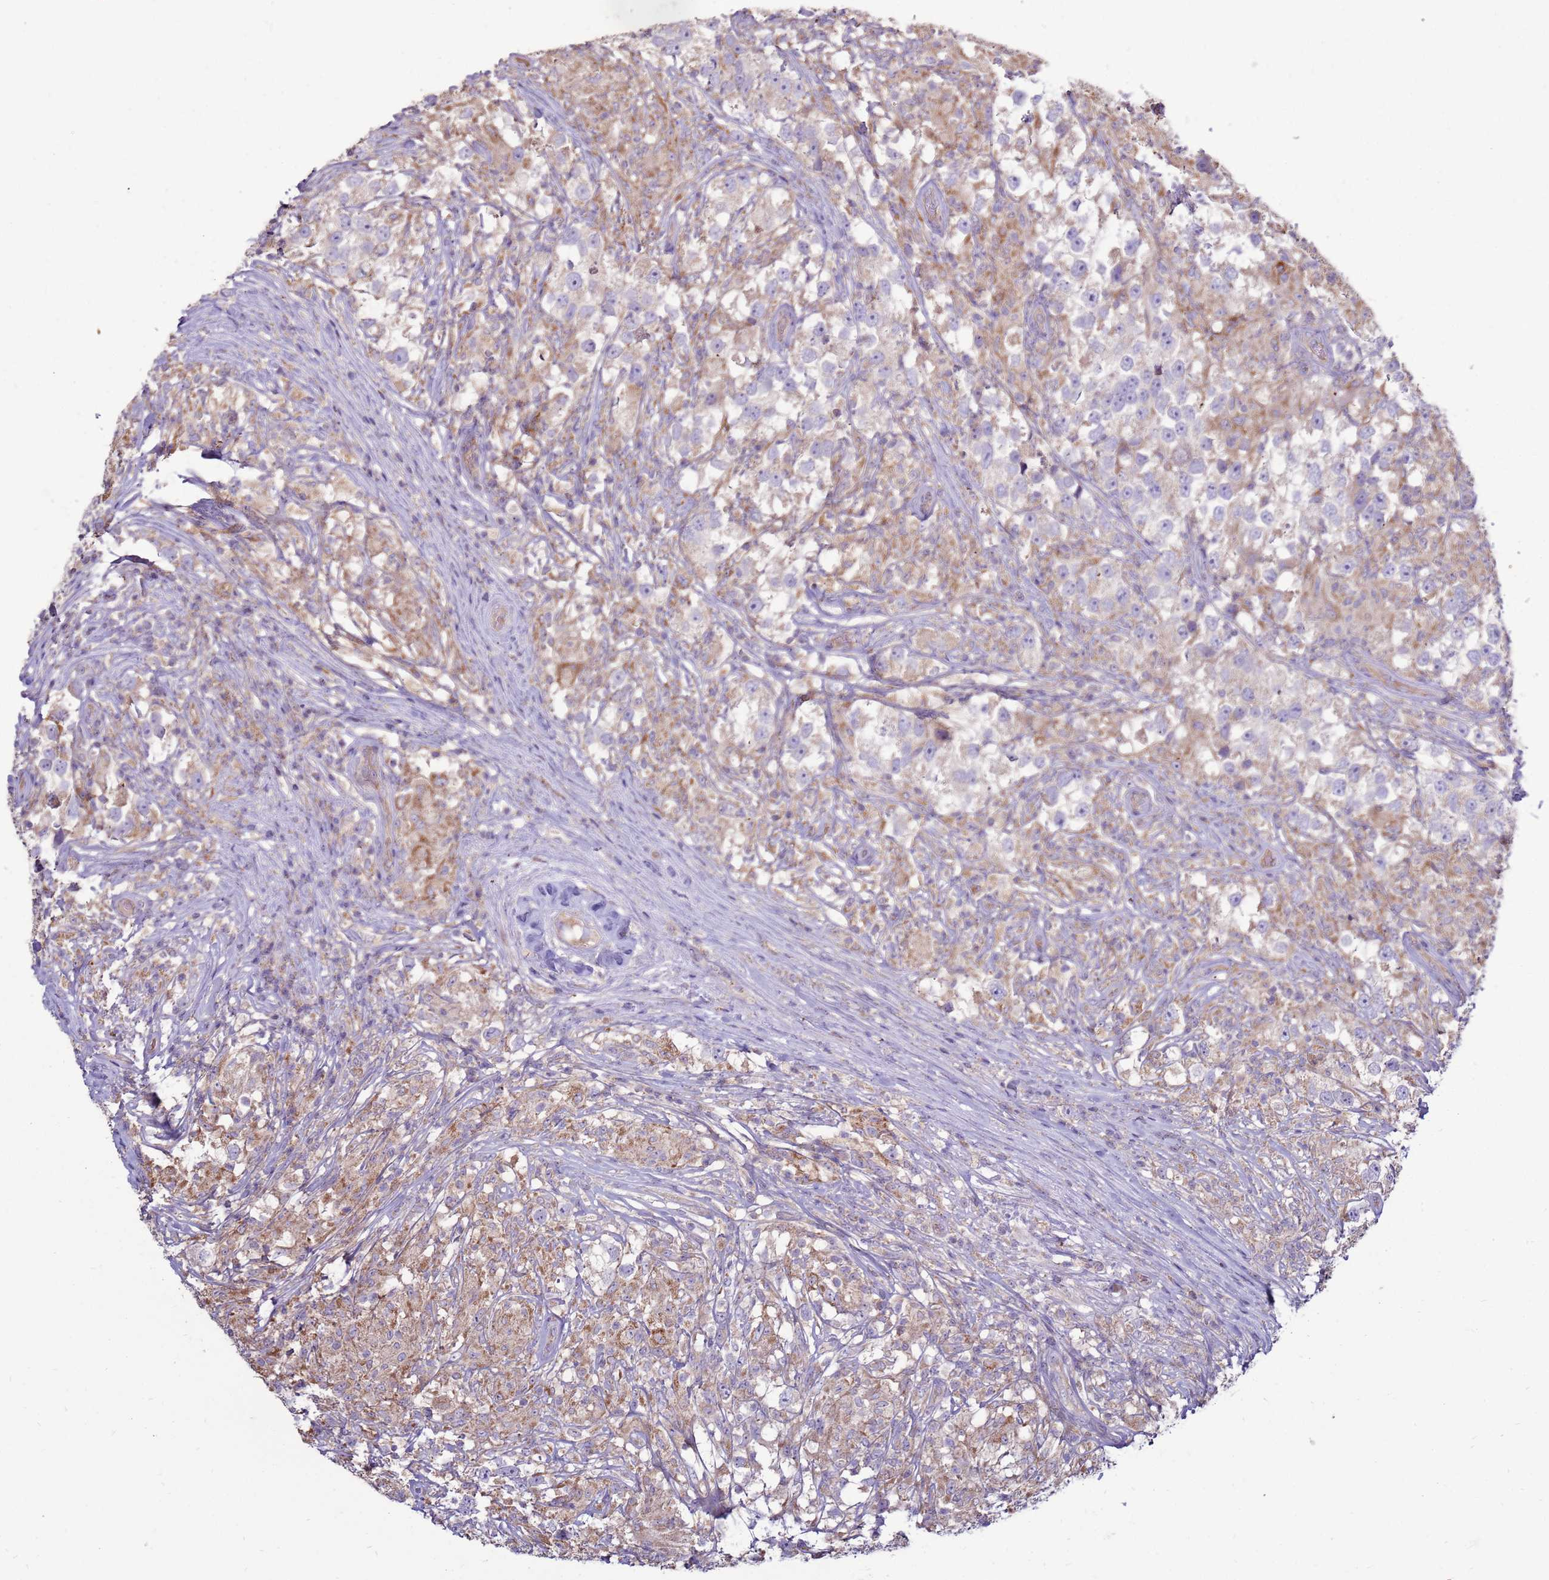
{"staining": {"intensity": "negative", "quantity": "none", "location": "none"}, "tissue": "testis cancer", "cell_type": "Tumor cells", "image_type": "cancer", "snomed": [{"axis": "morphology", "description": "Seminoma, NOS"}, {"axis": "topography", "description": "Testis"}], "caption": "Testis cancer was stained to show a protein in brown. There is no significant expression in tumor cells.", "gene": "TRAPPC4", "patient": {"sex": "male", "age": 46}}